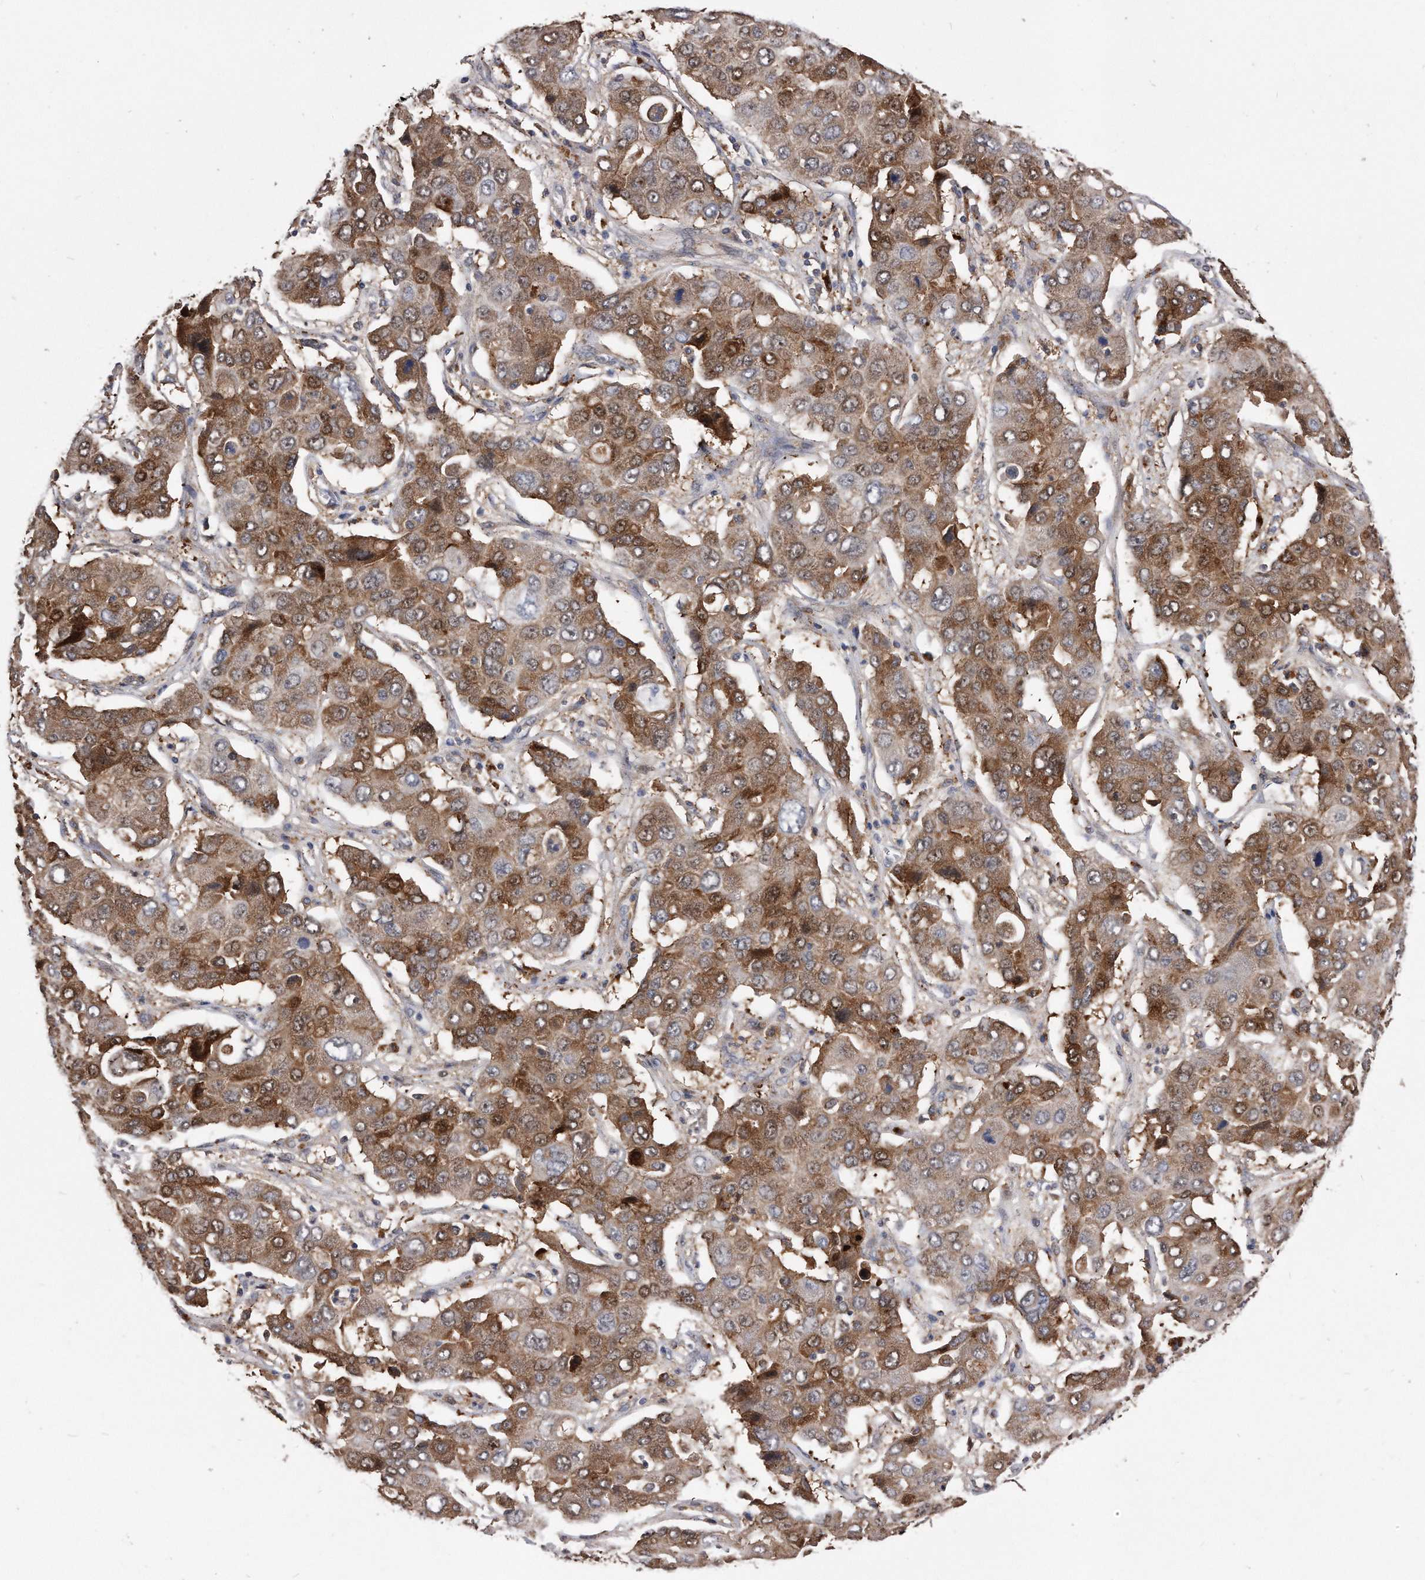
{"staining": {"intensity": "moderate", "quantity": "25%-75%", "location": "cytoplasmic/membranous"}, "tissue": "liver cancer", "cell_type": "Tumor cells", "image_type": "cancer", "snomed": [{"axis": "morphology", "description": "Cholangiocarcinoma"}, {"axis": "topography", "description": "Liver"}], "caption": "An immunohistochemistry (IHC) photomicrograph of tumor tissue is shown. Protein staining in brown highlights moderate cytoplasmic/membranous positivity in liver cholangiocarcinoma within tumor cells.", "gene": "IL20RA", "patient": {"sex": "male", "age": 67}}